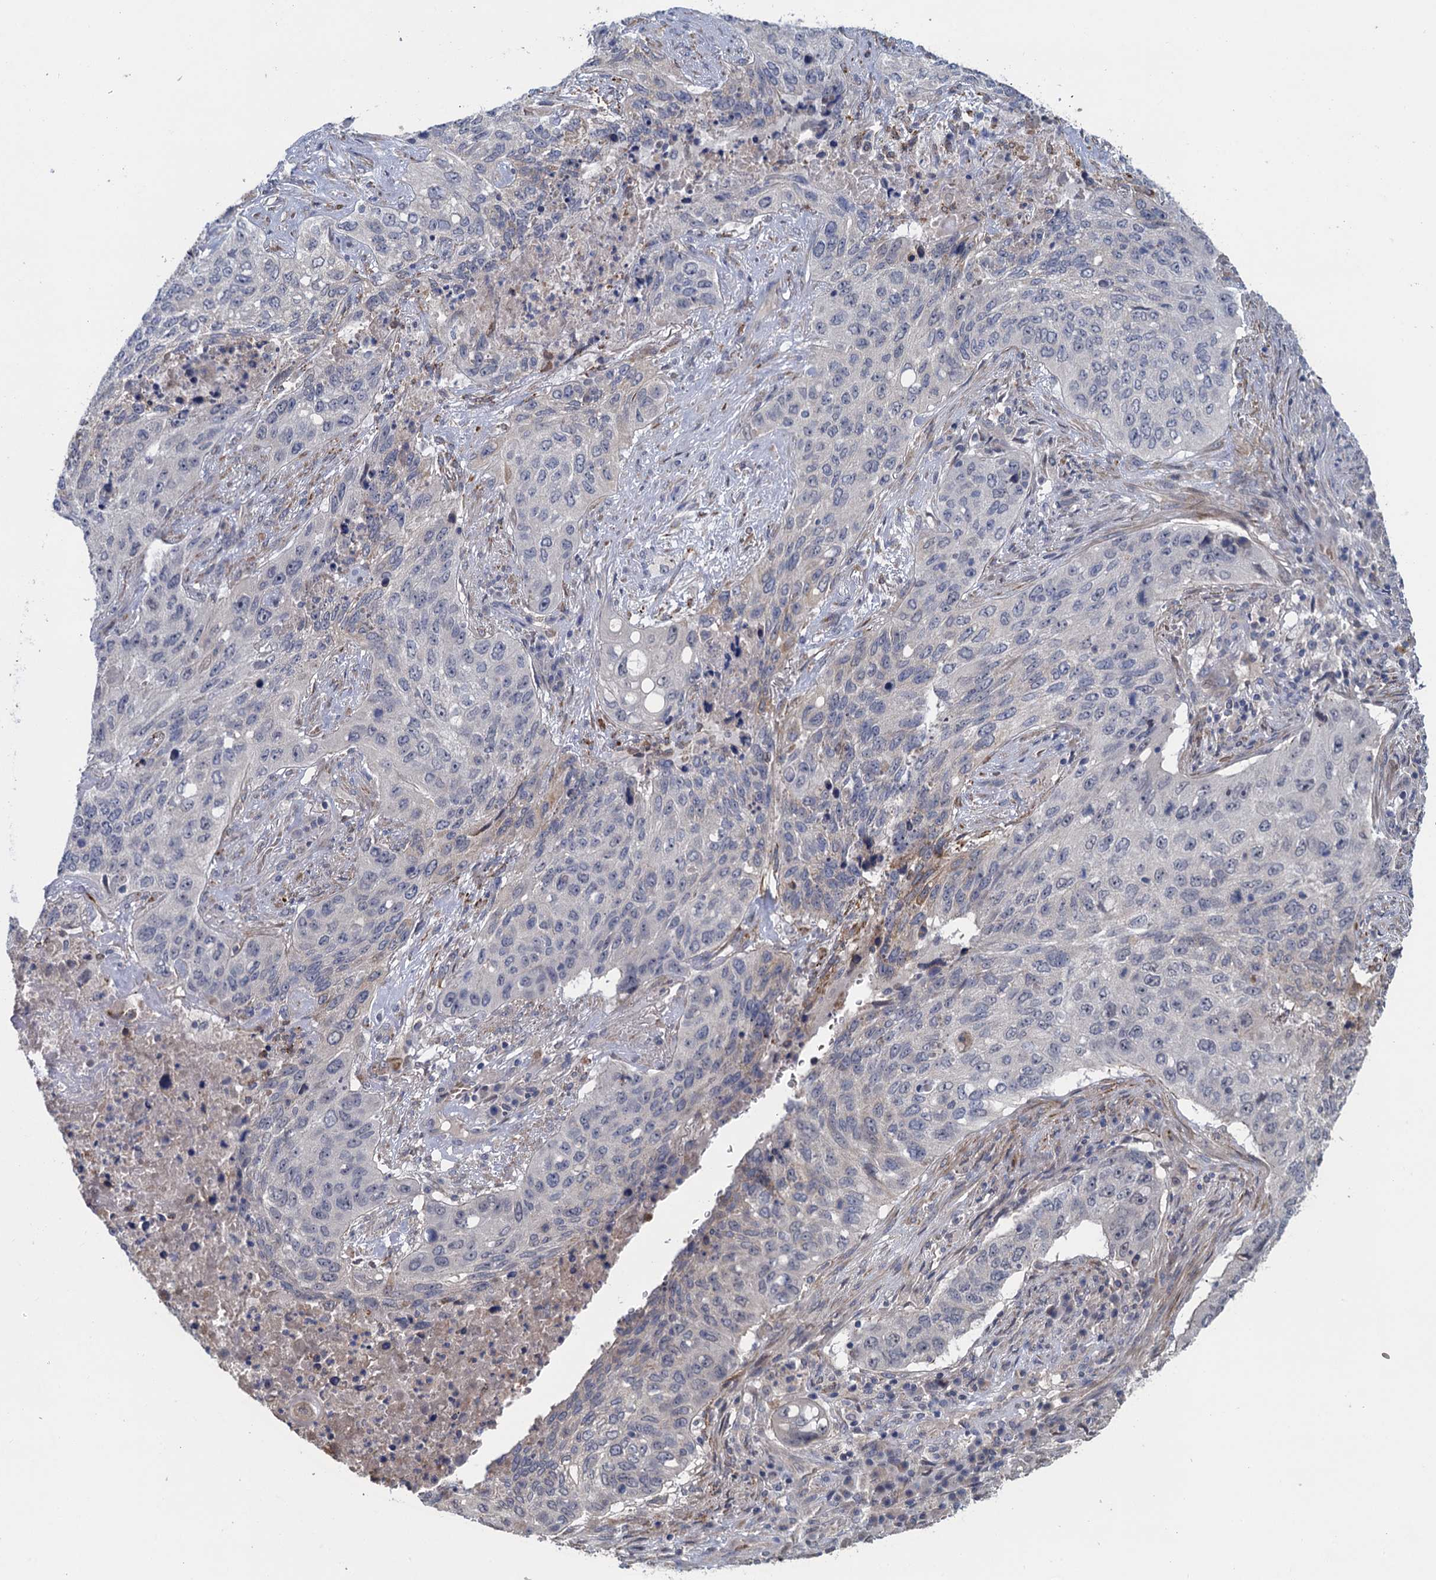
{"staining": {"intensity": "negative", "quantity": "none", "location": "none"}, "tissue": "lung cancer", "cell_type": "Tumor cells", "image_type": "cancer", "snomed": [{"axis": "morphology", "description": "Squamous cell carcinoma, NOS"}, {"axis": "topography", "description": "Lung"}], "caption": "High magnification brightfield microscopy of squamous cell carcinoma (lung) stained with DAB (brown) and counterstained with hematoxylin (blue): tumor cells show no significant positivity.", "gene": "MYO16", "patient": {"sex": "female", "age": 63}}